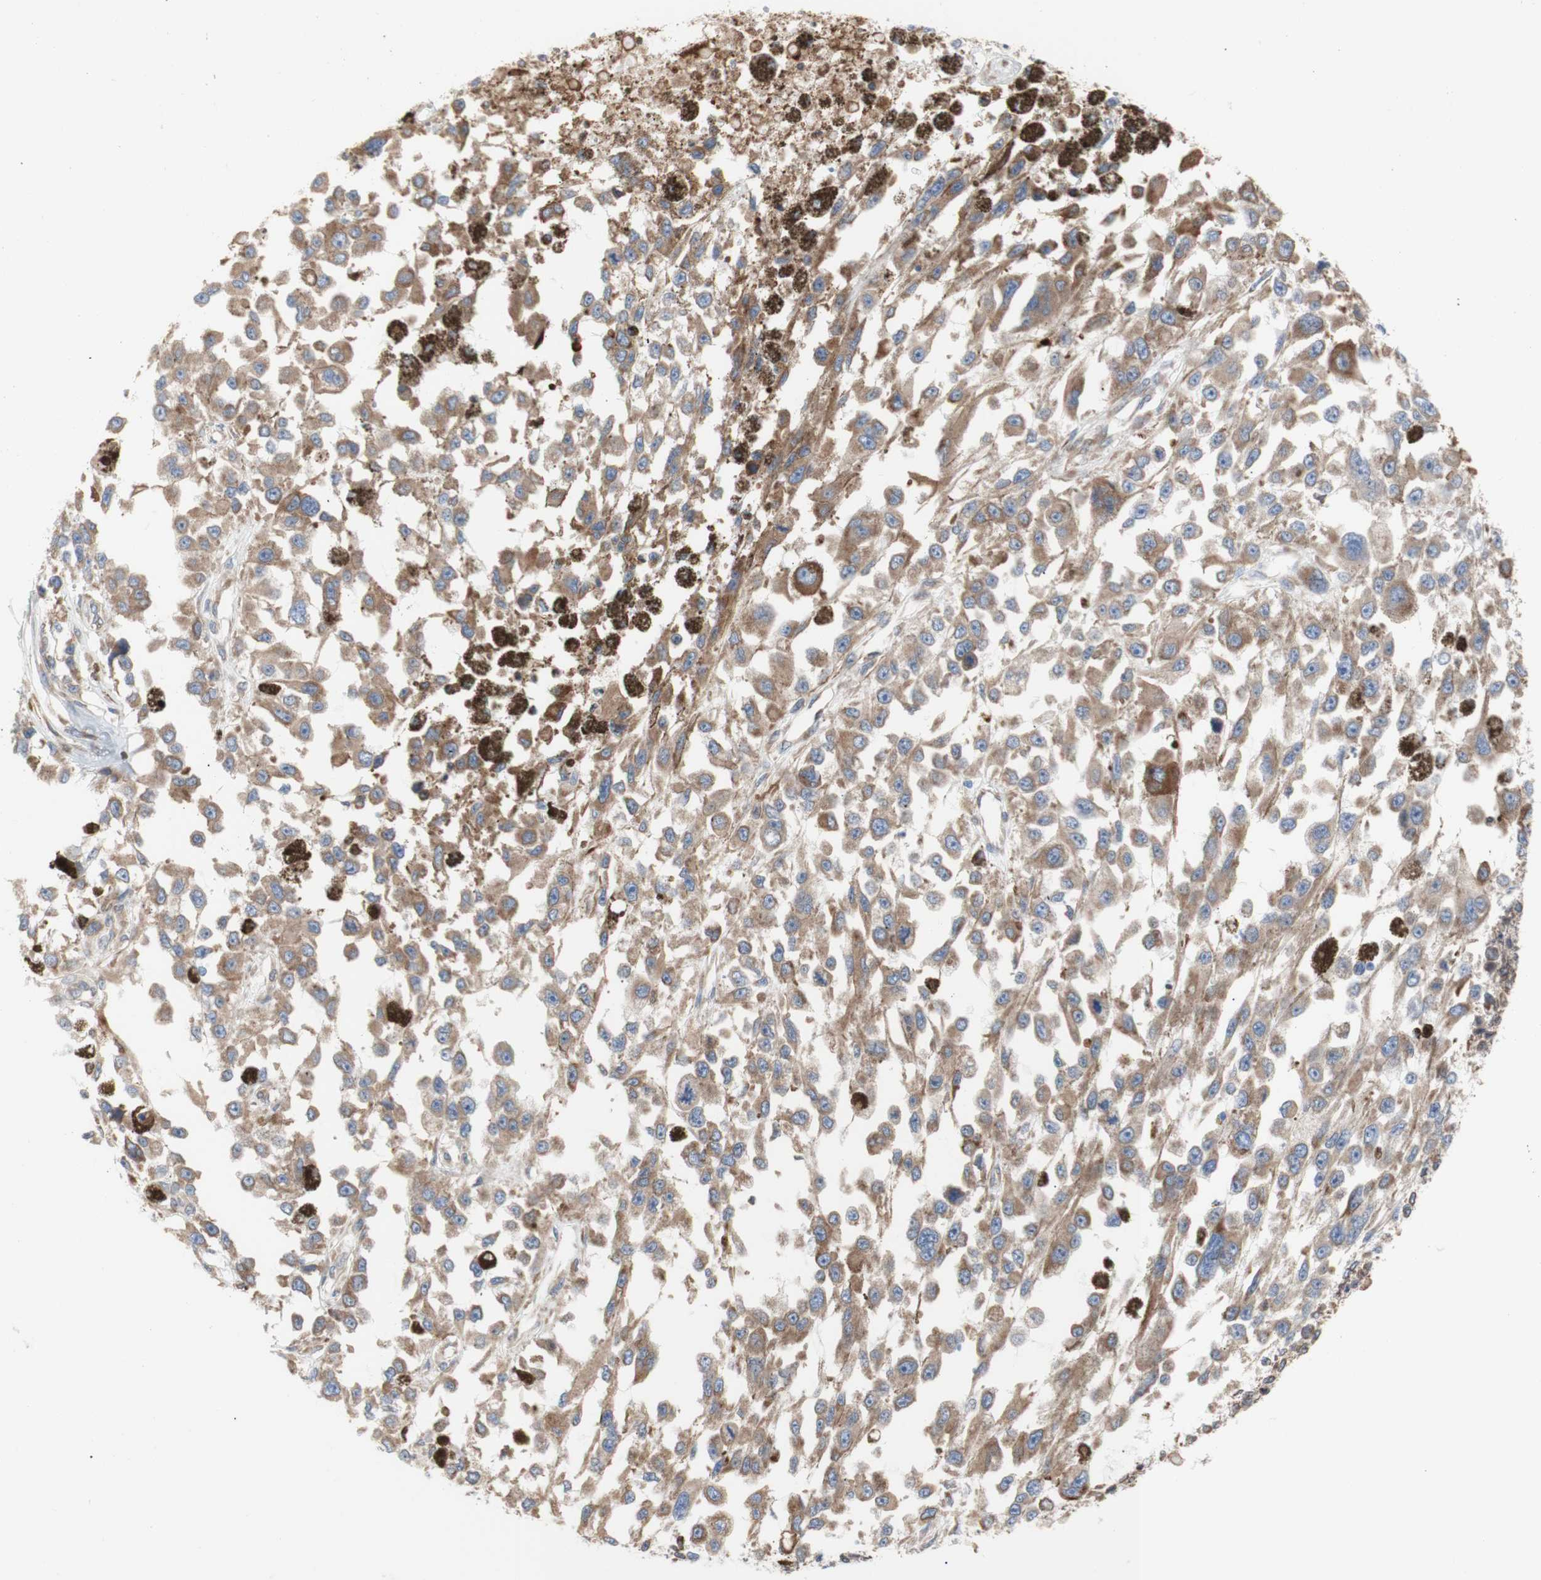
{"staining": {"intensity": "weak", "quantity": ">75%", "location": "cytoplasmic/membranous"}, "tissue": "melanoma", "cell_type": "Tumor cells", "image_type": "cancer", "snomed": [{"axis": "morphology", "description": "Malignant melanoma, Metastatic site"}, {"axis": "topography", "description": "Lymph node"}], "caption": "Weak cytoplasmic/membranous protein positivity is seen in approximately >75% of tumor cells in melanoma. Nuclei are stained in blue.", "gene": "ERLIN1", "patient": {"sex": "male", "age": 59}}